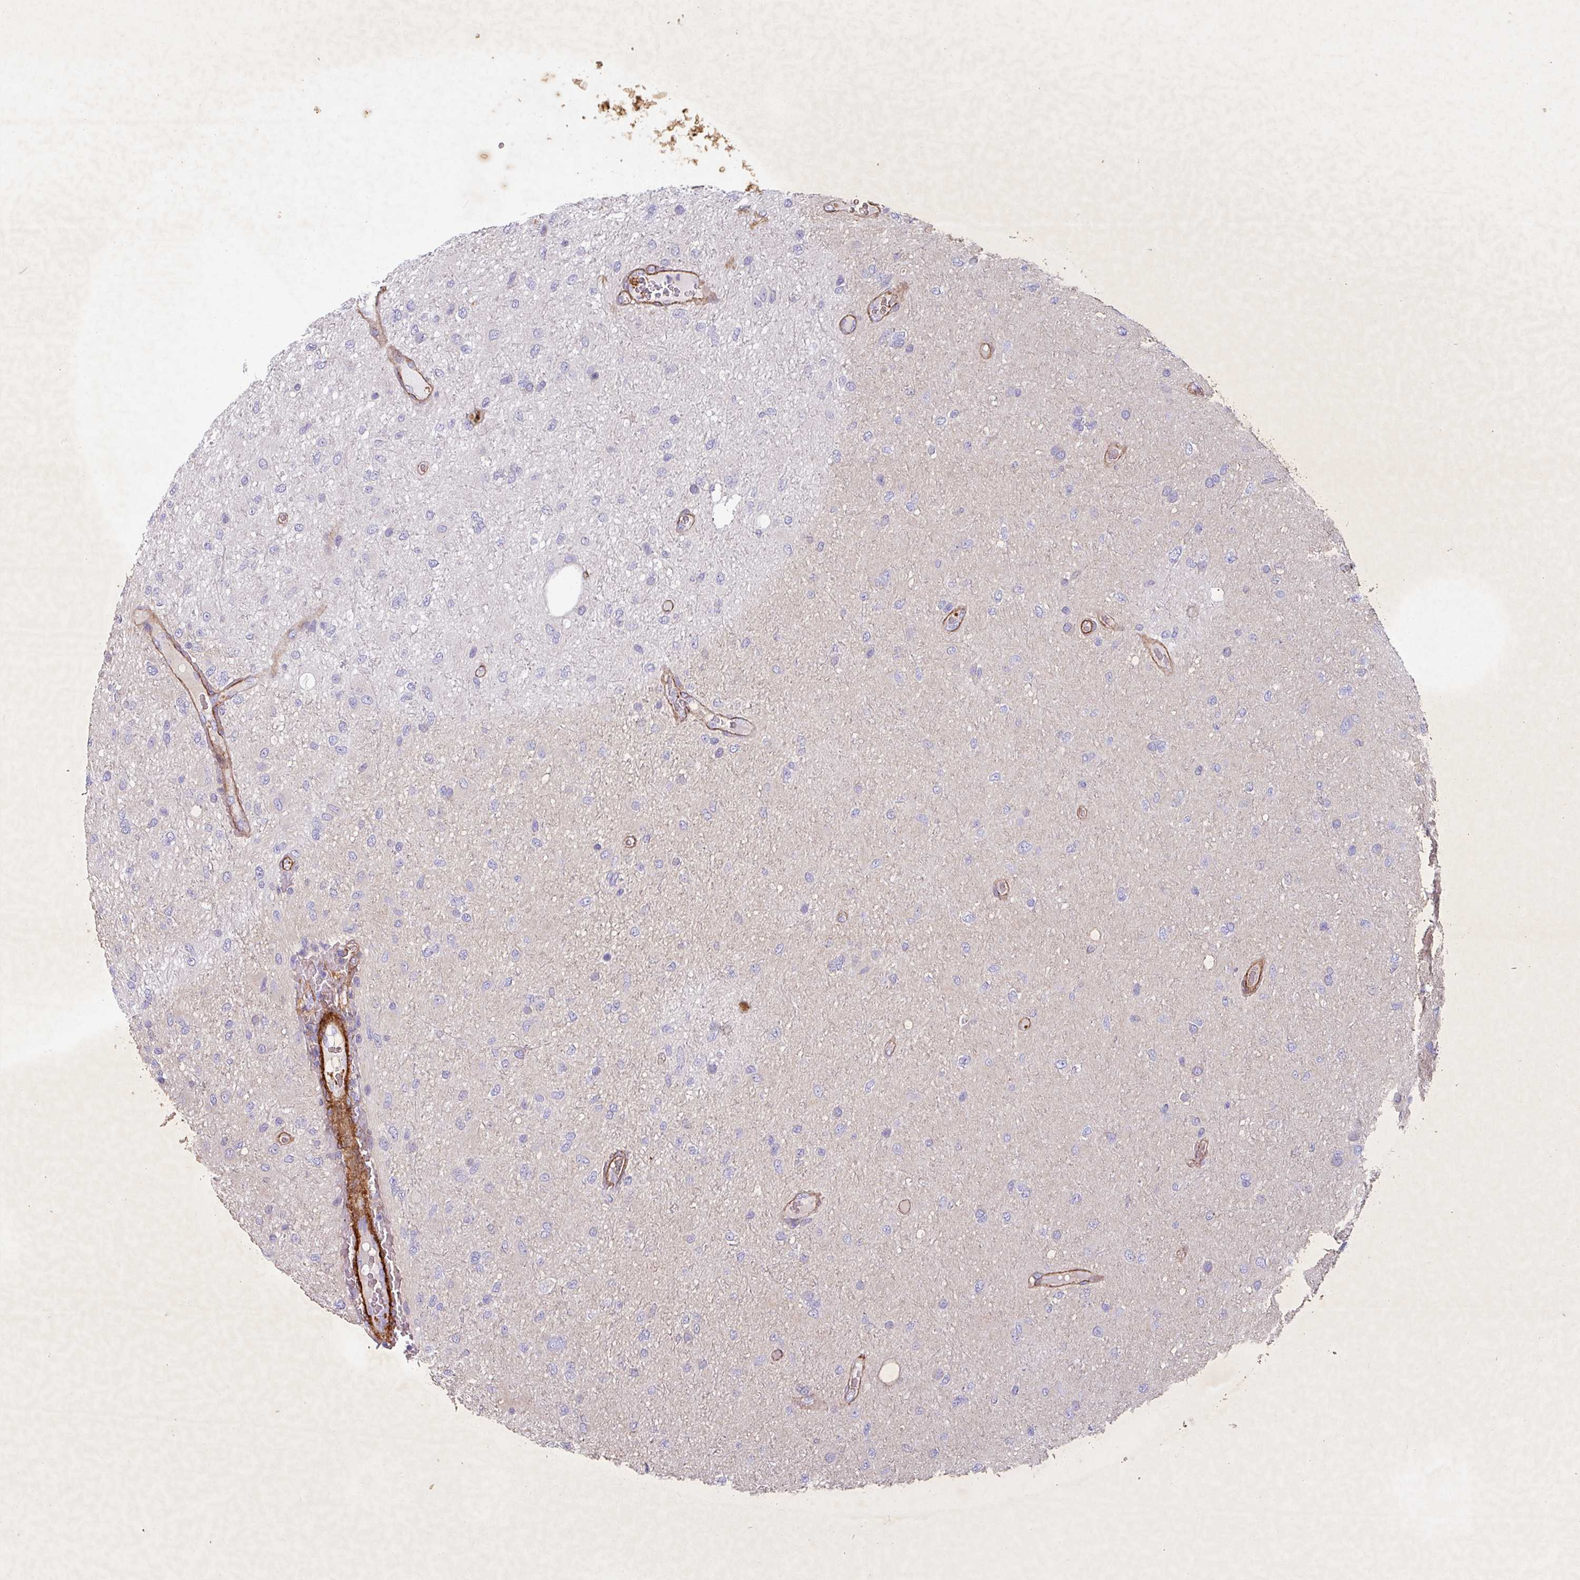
{"staining": {"intensity": "negative", "quantity": "none", "location": "none"}, "tissue": "glioma", "cell_type": "Tumor cells", "image_type": "cancer", "snomed": [{"axis": "morphology", "description": "Glioma, malignant, Low grade"}, {"axis": "topography", "description": "Cerebellum"}], "caption": "This is a image of immunohistochemistry (IHC) staining of glioma, which shows no positivity in tumor cells. (Brightfield microscopy of DAB IHC at high magnification).", "gene": "ATP2C2", "patient": {"sex": "female", "age": 5}}